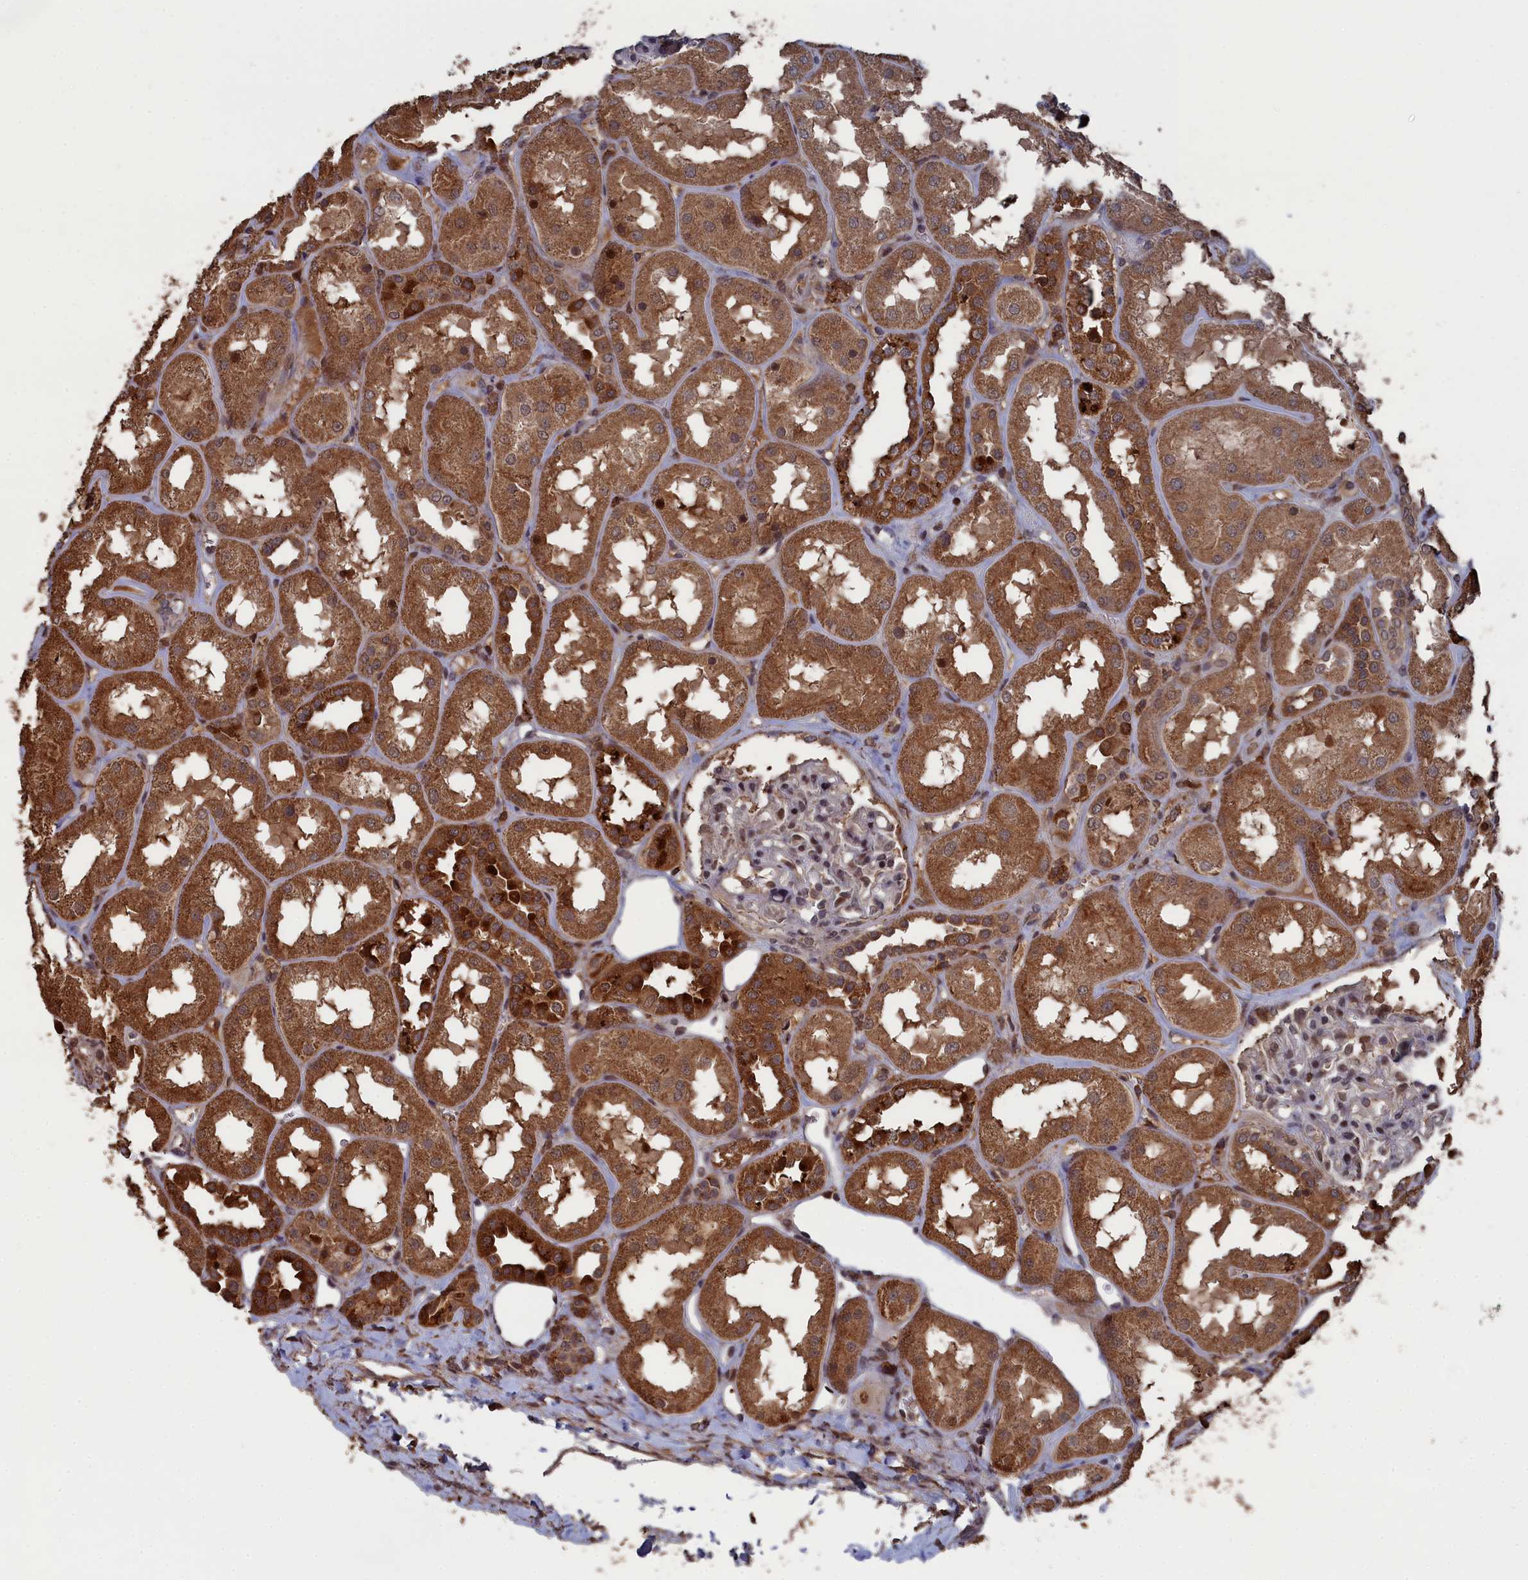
{"staining": {"intensity": "moderate", "quantity": "<25%", "location": "nuclear"}, "tissue": "kidney", "cell_type": "Cells in glomeruli", "image_type": "normal", "snomed": [{"axis": "morphology", "description": "Normal tissue, NOS"}, {"axis": "topography", "description": "Kidney"}], "caption": "High-magnification brightfield microscopy of benign kidney stained with DAB (brown) and counterstained with hematoxylin (blue). cells in glomeruli exhibit moderate nuclear staining is seen in about<25% of cells.", "gene": "CEACAM21", "patient": {"sex": "male", "age": 70}}